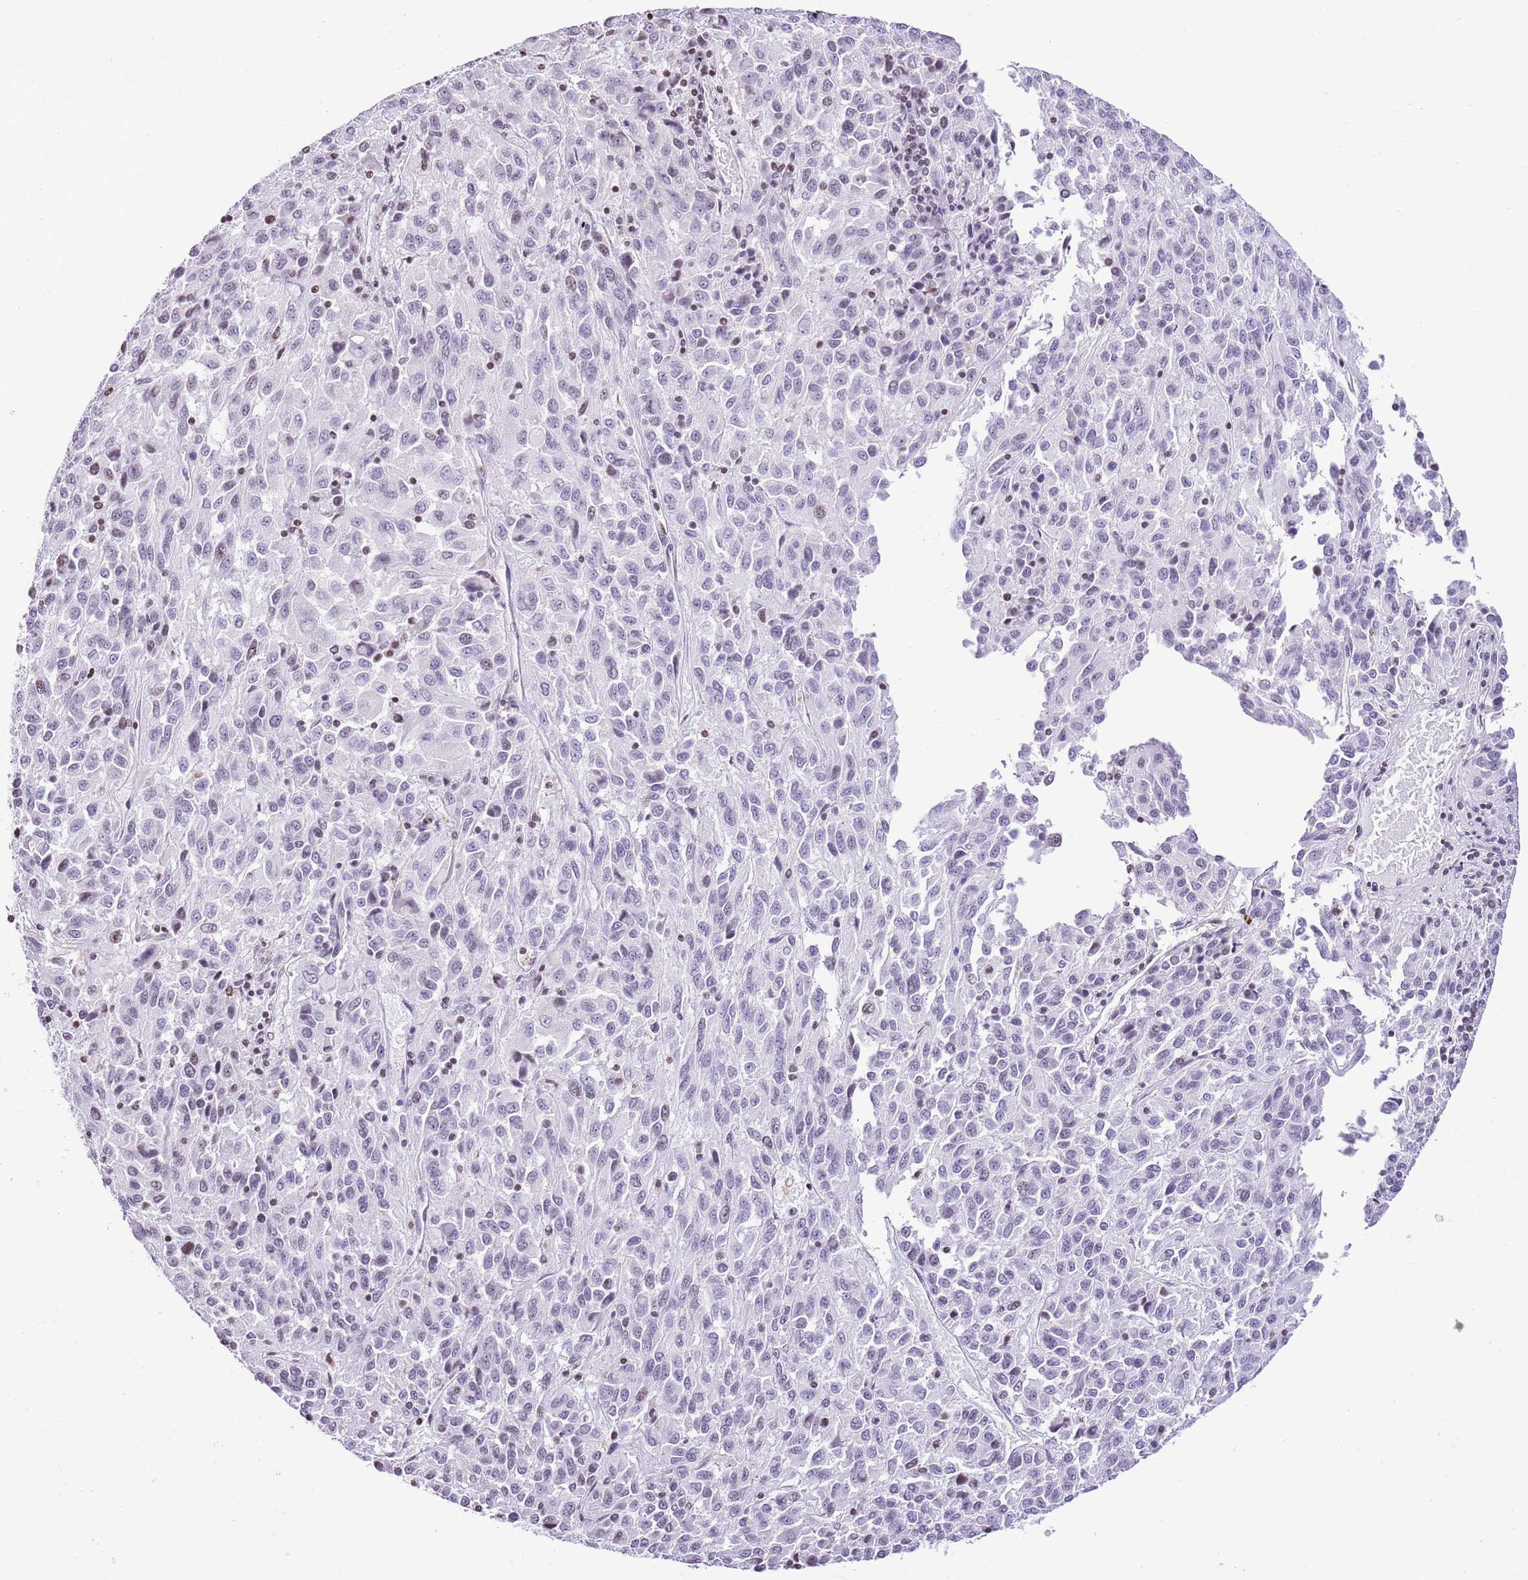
{"staining": {"intensity": "negative", "quantity": "none", "location": "none"}, "tissue": "melanoma", "cell_type": "Tumor cells", "image_type": "cancer", "snomed": [{"axis": "morphology", "description": "Malignant melanoma, Metastatic site"}, {"axis": "topography", "description": "Lung"}], "caption": "Malignant melanoma (metastatic site) was stained to show a protein in brown. There is no significant expression in tumor cells.", "gene": "PRR15", "patient": {"sex": "male", "age": 64}}